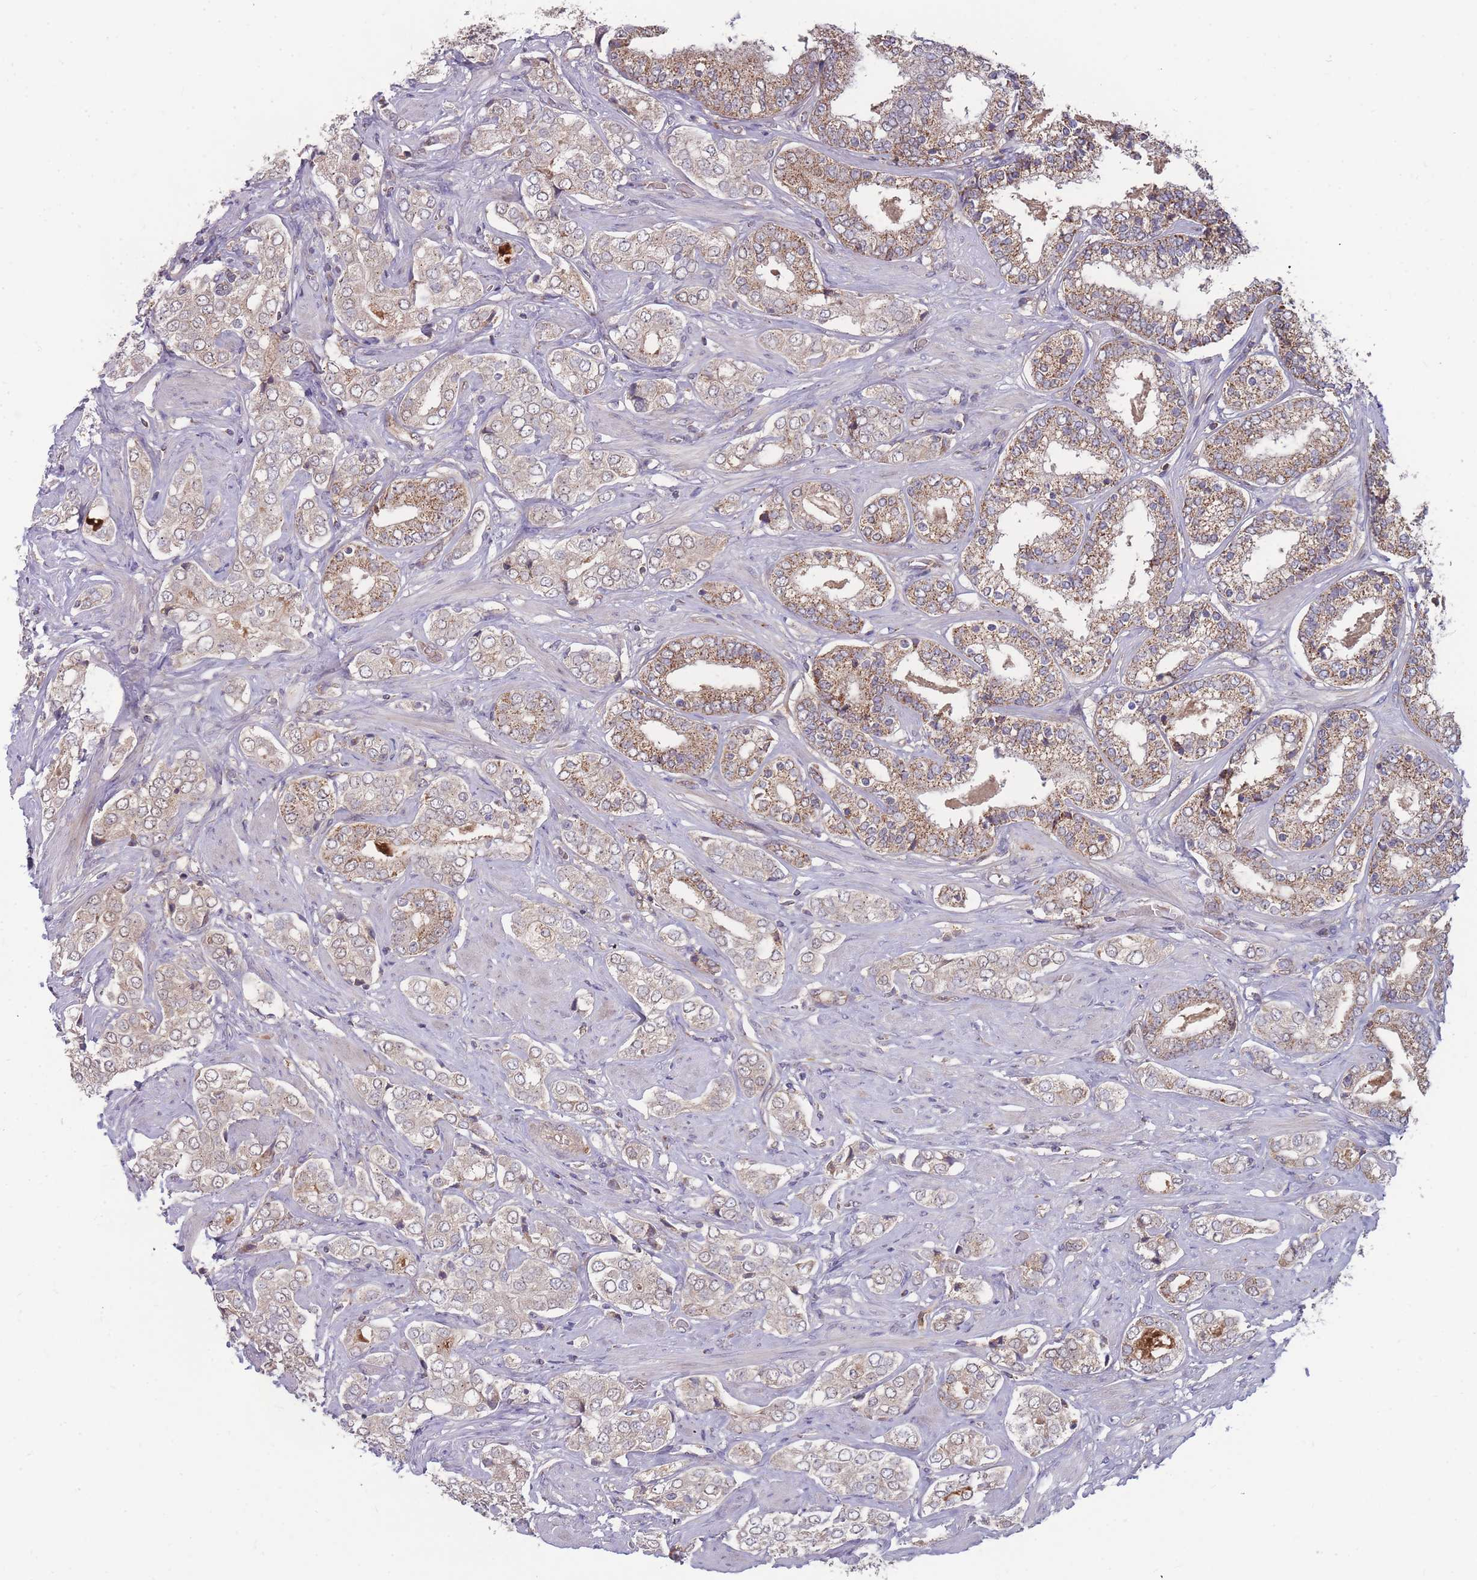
{"staining": {"intensity": "strong", "quantity": "25%-75%", "location": "cytoplasmic/membranous"}, "tissue": "prostate cancer", "cell_type": "Tumor cells", "image_type": "cancer", "snomed": [{"axis": "morphology", "description": "Adenocarcinoma, High grade"}, {"axis": "topography", "description": "Prostate"}], "caption": "The histopathology image demonstrates a brown stain indicating the presence of a protein in the cytoplasmic/membranous of tumor cells in high-grade adenocarcinoma (prostate).", "gene": "SLC35B4", "patient": {"sex": "male", "age": 71}}